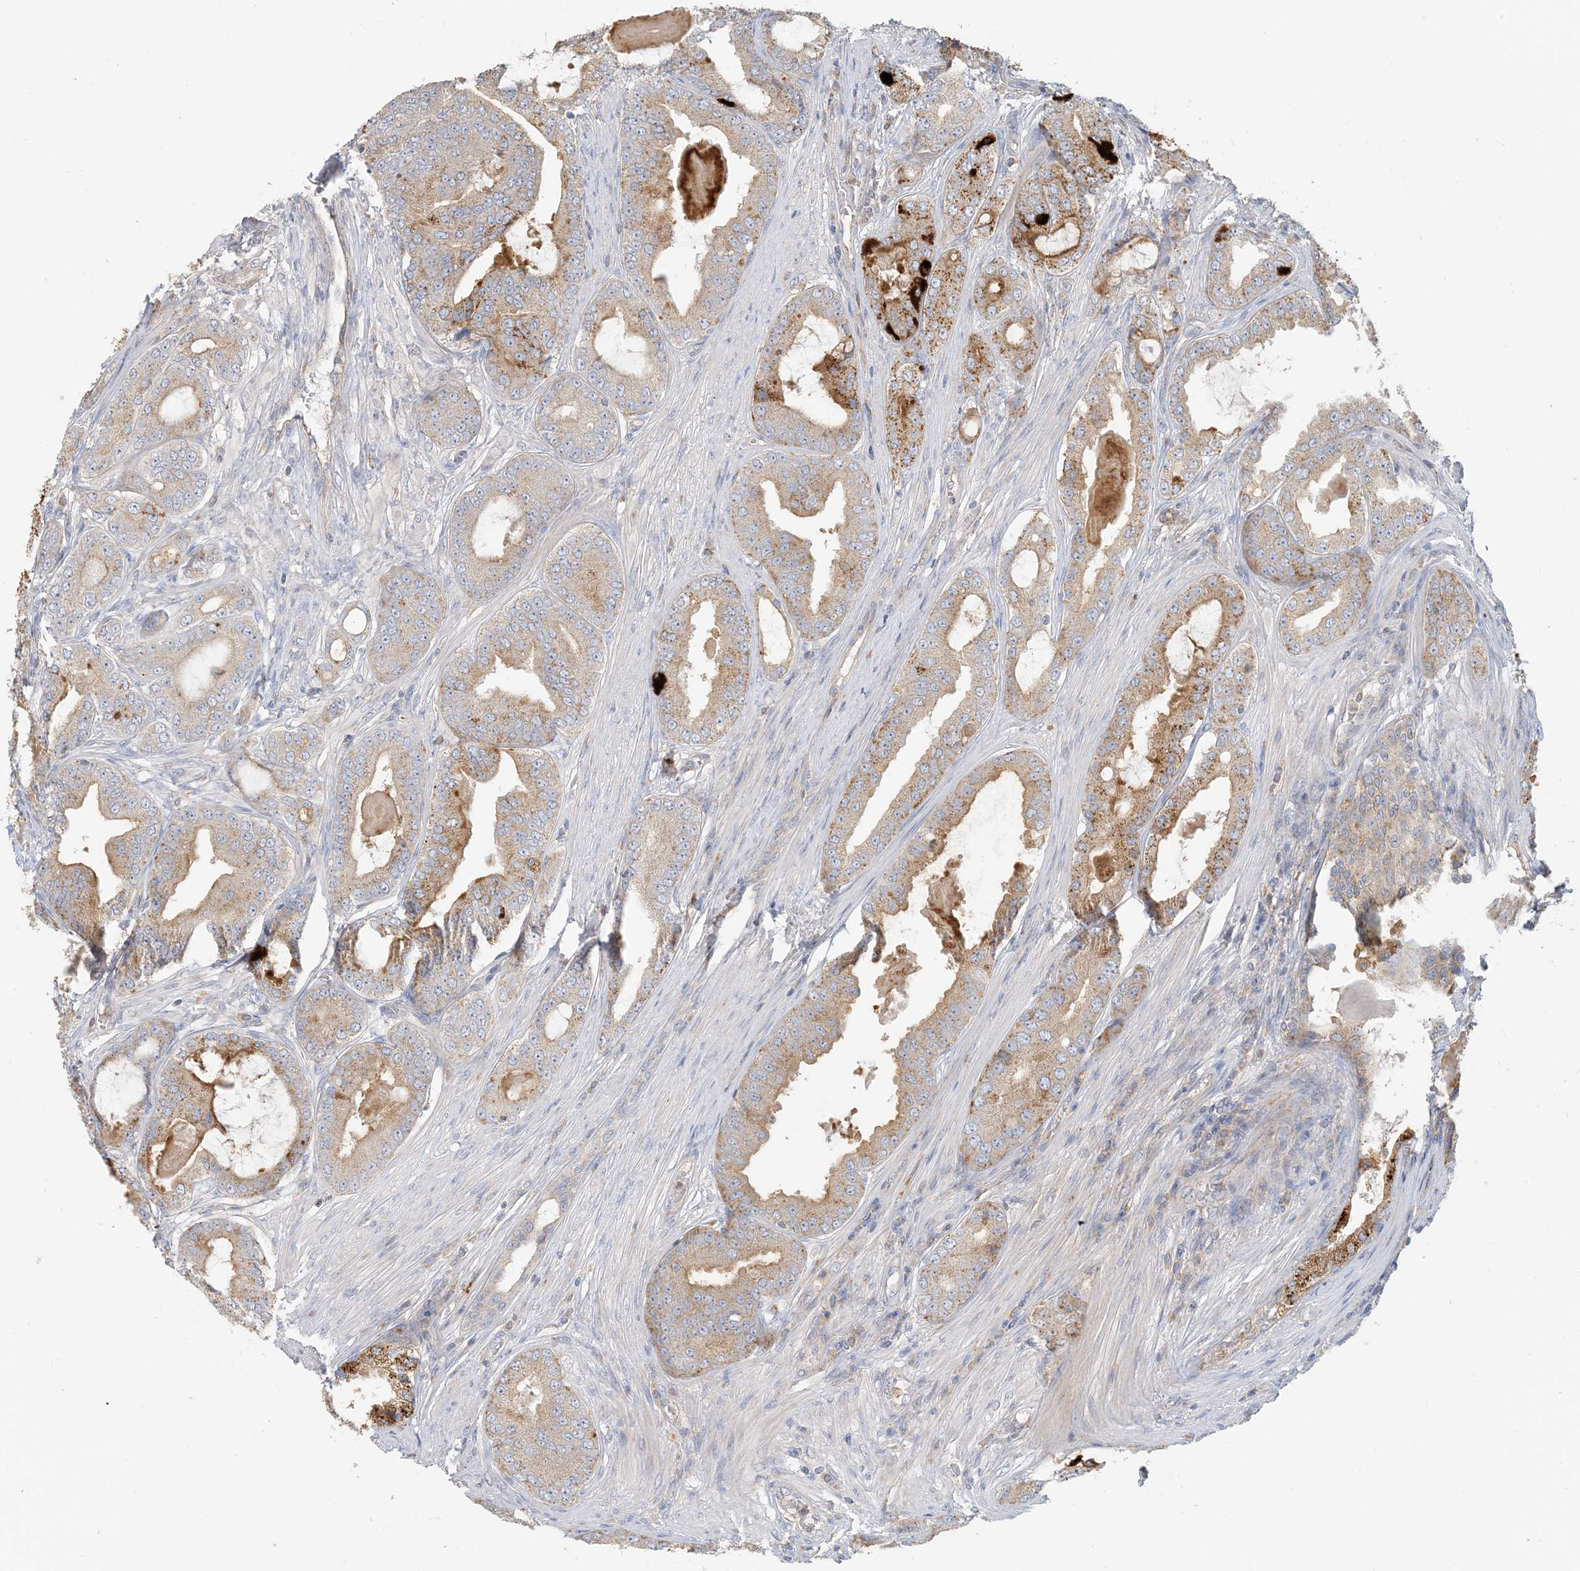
{"staining": {"intensity": "moderate", "quantity": ">75%", "location": "cytoplasmic/membranous"}, "tissue": "prostate cancer", "cell_type": "Tumor cells", "image_type": "cancer", "snomed": [{"axis": "morphology", "description": "Adenocarcinoma, High grade"}, {"axis": "topography", "description": "Prostate"}], "caption": "Immunohistochemical staining of human high-grade adenocarcinoma (prostate) reveals medium levels of moderate cytoplasmic/membranous protein staining in about >75% of tumor cells.", "gene": "SPPL2A", "patient": {"sex": "male", "age": 60}}